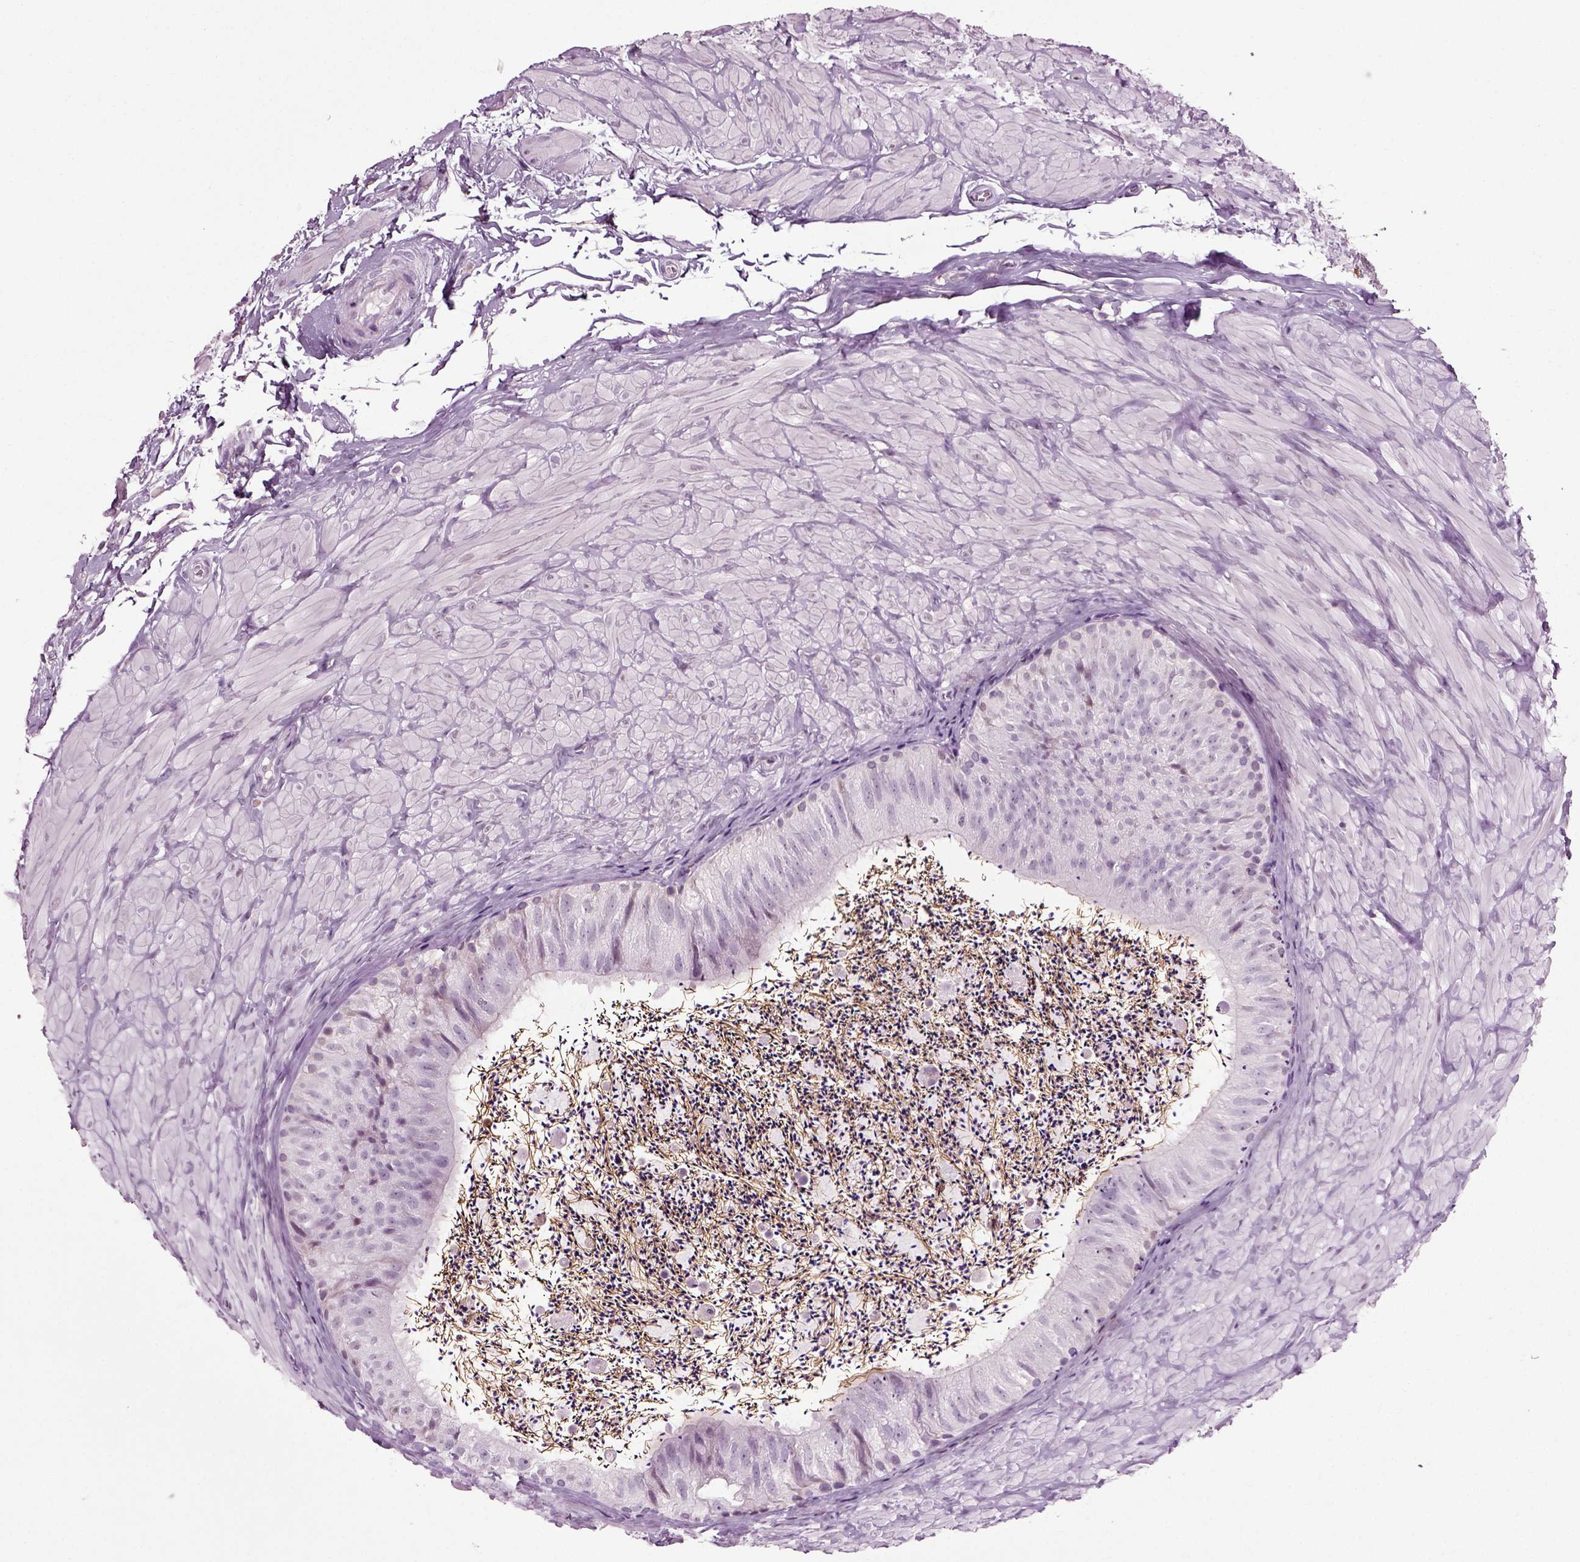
{"staining": {"intensity": "negative", "quantity": "none", "location": "none"}, "tissue": "epididymis", "cell_type": "Glandular cells", "image_type": "normal", "snomed": [{"axis": "morphology", "description": "Normal tissue, NOS"}, {"axis": "topography", "description": "Epididymis"}], "caption": "This is a image of IHC staining of benign epididymis, which shows no staining in glandular cells. Brightfield microscopy of immunohistochemistry (IHC) stained with DAB (3,3'-diaminobenzidine) (brown) and hematoxylin (blue), captured at high magnification.", "gene": "SLC26A8", "patient": {"sex": "male", "age": 32}}